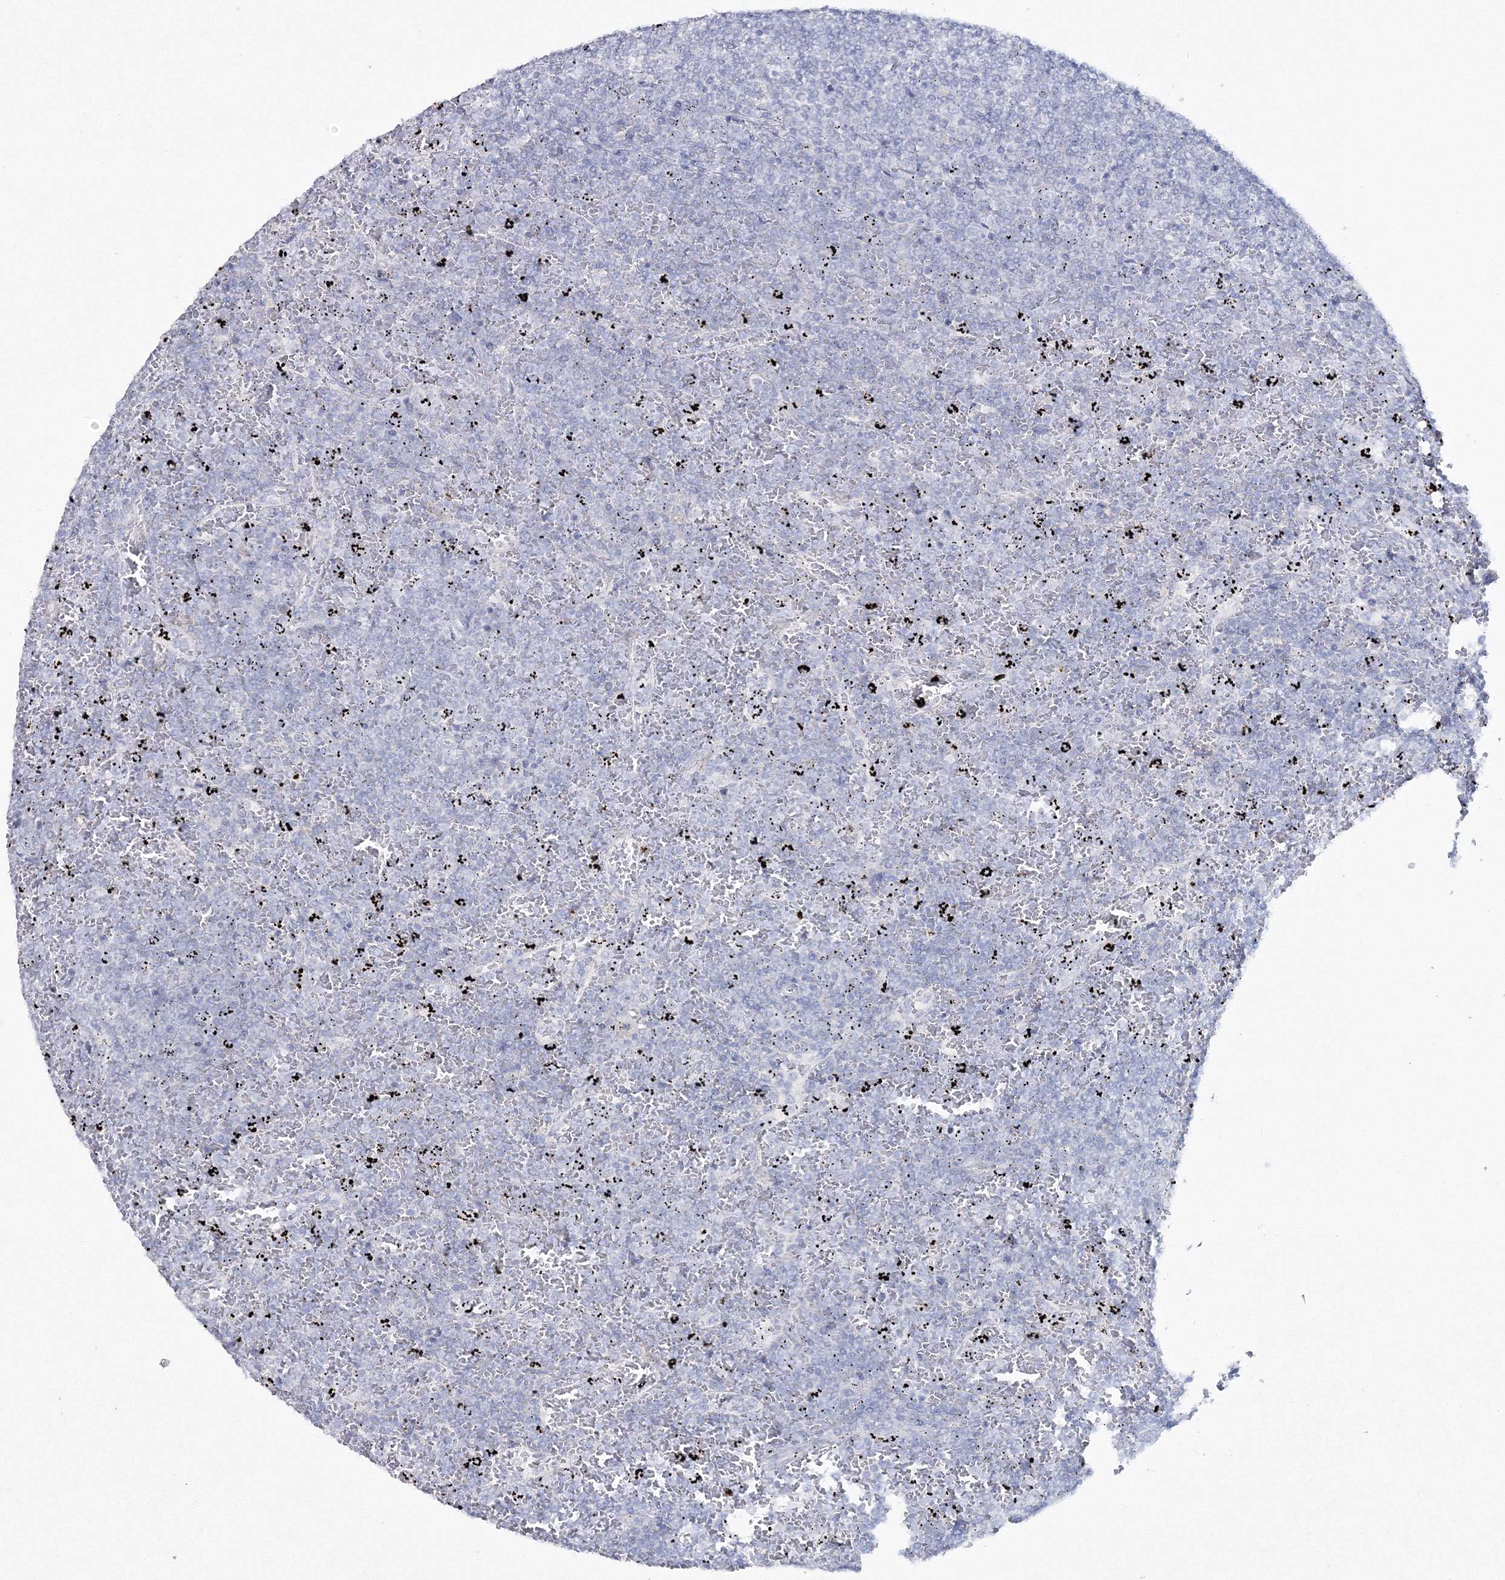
{"staining": {"intensity": "negative", "quantity": "none", "location": "none"}, "tissue": "lymphoma", "cell_type": "Tumor cells", "image_type": "cancer", "snomed": [{"axis": "morphology", "description": "Malignant lymphoma, non-Hodgkin's type, Low grade"}, {"axis": "topography", "description": "Spleen"}], "caption": "Tumor cells show no significant positivity in lymphoma. Nuclei are stained in blue.", "gene": "GCKR", "patient": {"sex": "female", "age": 77}}